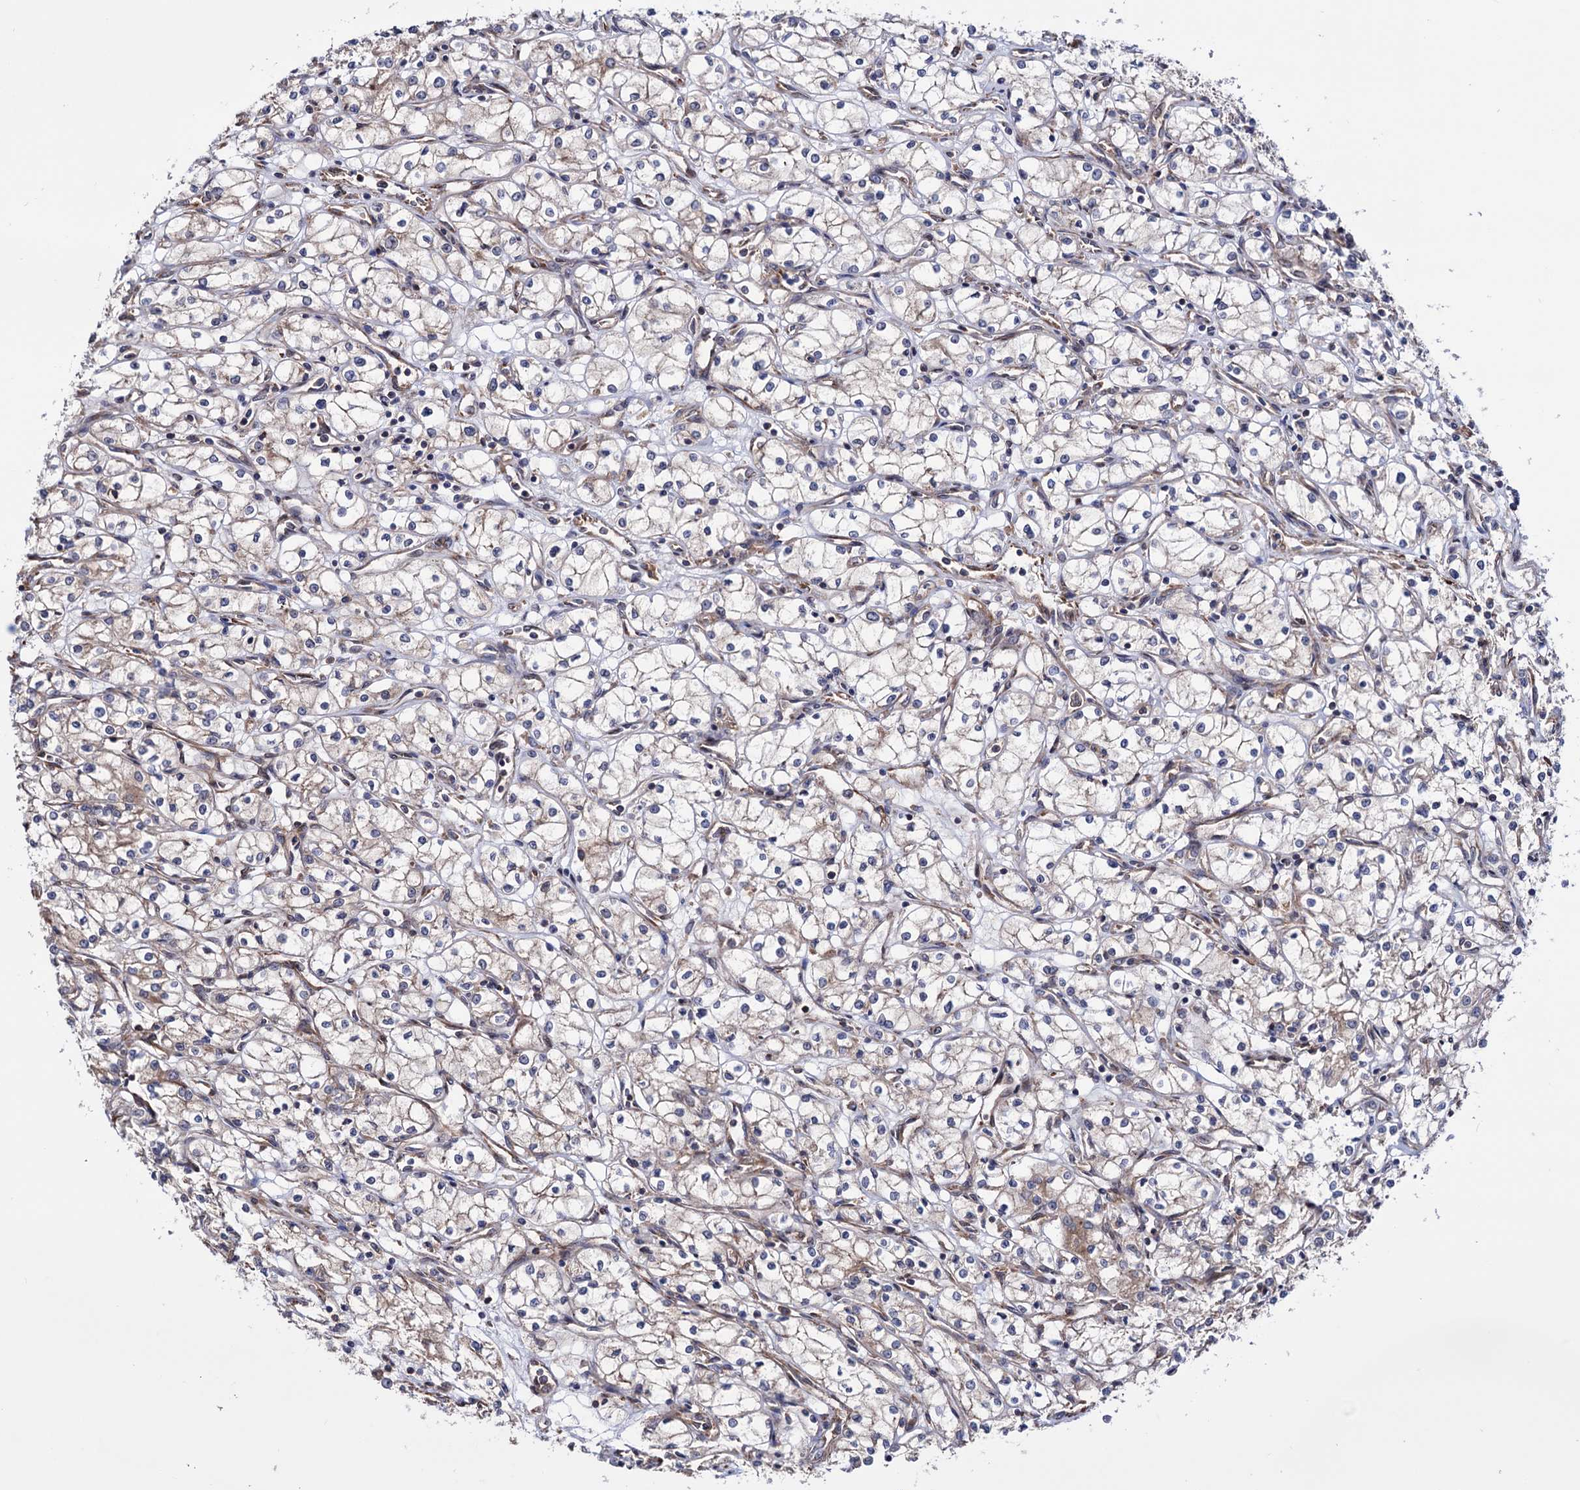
{"staining": {"intensity": "weak", "quantity": "<25%", "location": "cytoplasmic/membranous"}, "tissue": "renal cancer", "cell_type": "Tumor cells", "image_type": "cancer", "snomed": [{"axis": "morphology", "description": "Adenocarcinoma, NOS"}, {"axis": "topography", "description": "Kidney"}], "caption": "Adenocarcinoma (renal) stained for a protein using immunohistochemistry (IHC) reveals no positivity tumor cells.", "gene": "FERMT2", "patient": {"sex": "male", "age": 59}}